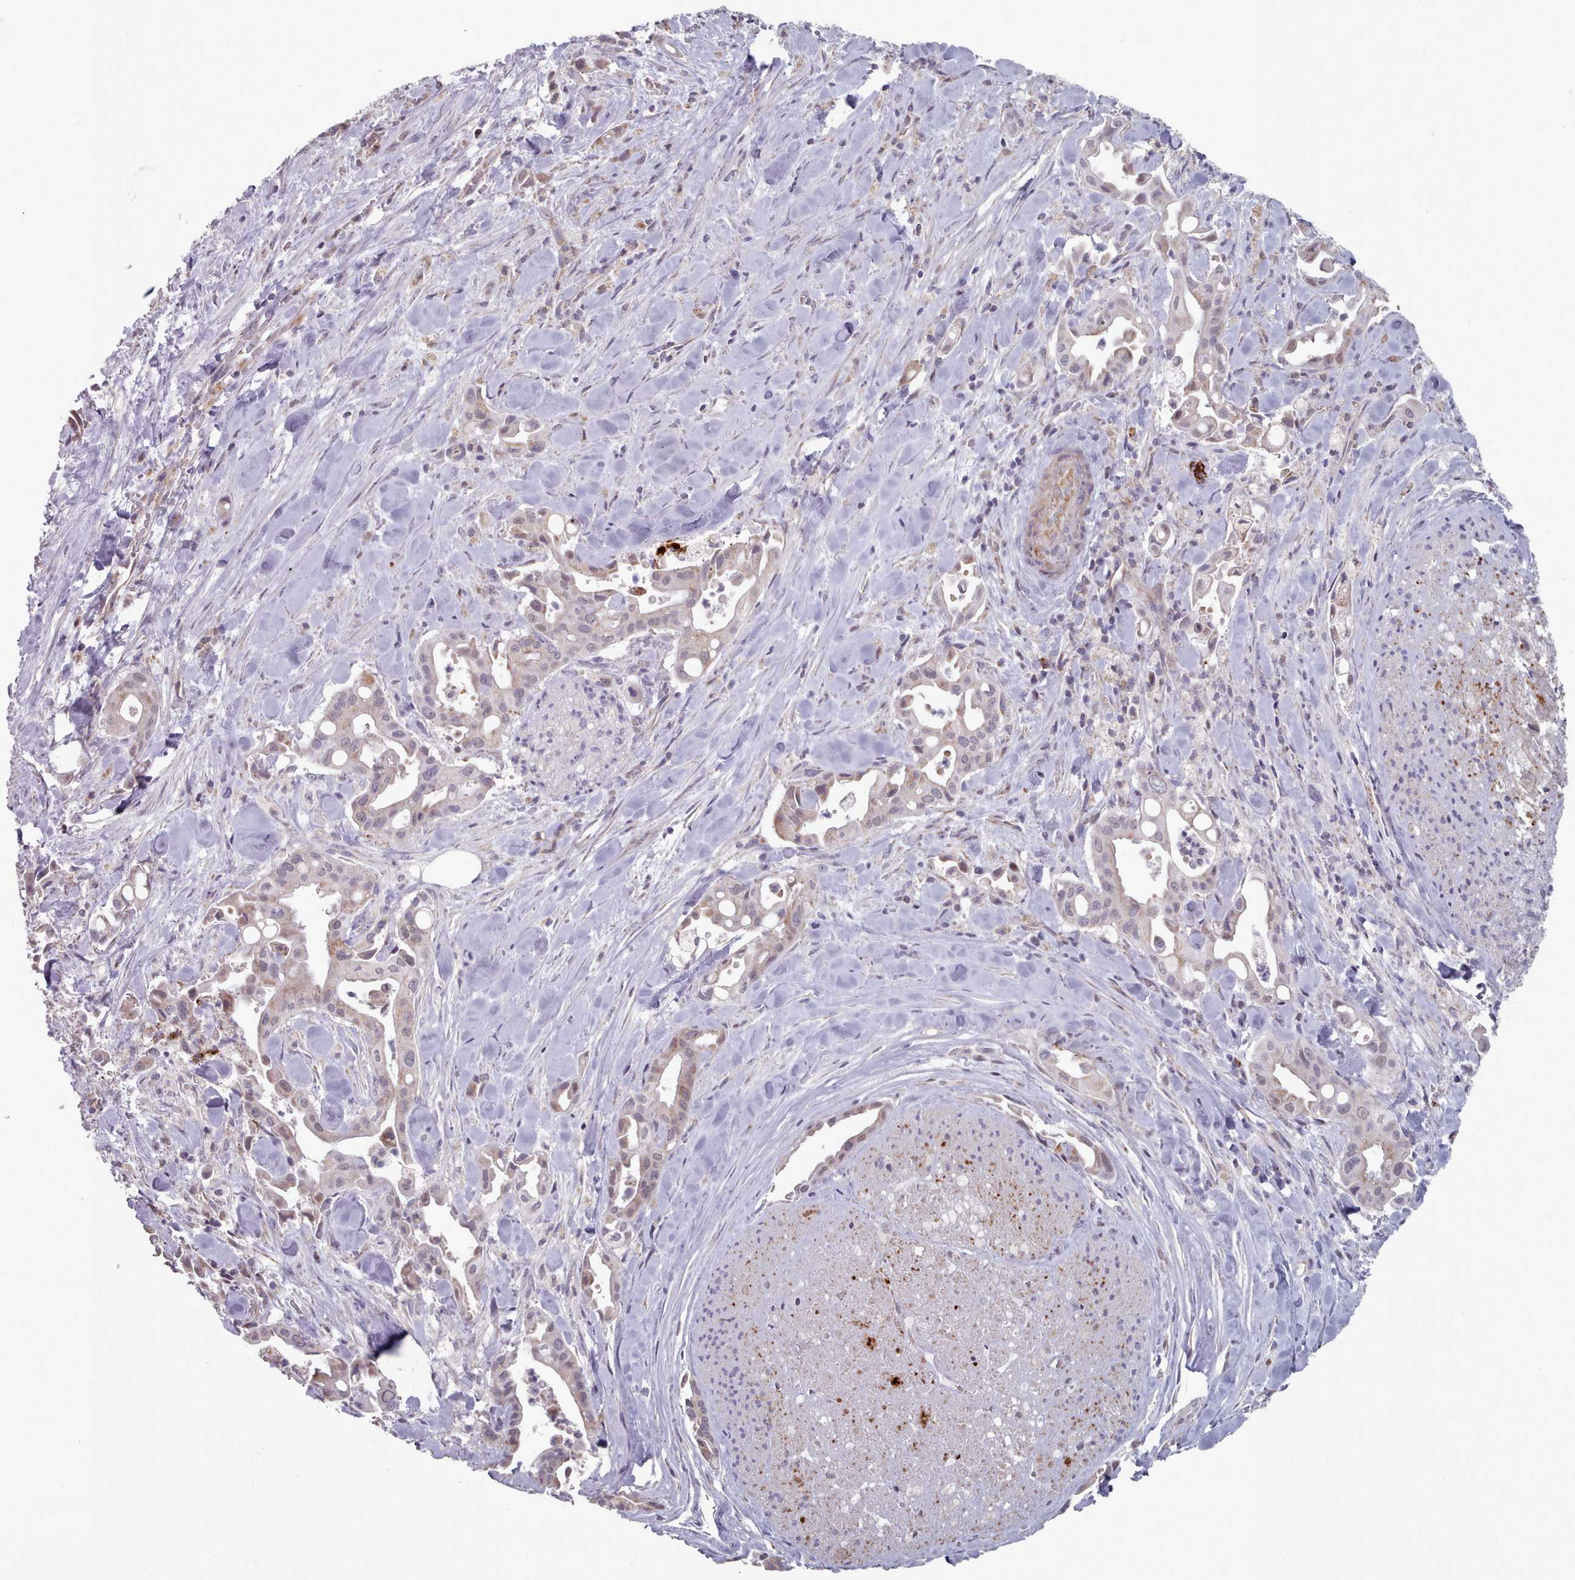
{"staining": {"intensity": "weak", "quantity": "25%-75%", "location": "cytoplasmic/membranous,nuclear"}, "tissue": "liver cancer", "cell_type": "Tumor cells", "image_type": "cancer", "snomed": [{"axis": "morphology", "description": "Cholangiocarcinoma"}, {"axis": "topography", "description": "Liver"}], "caption": "Cholangiocarcinoma (liver) tissue displays weak cytoplasmic/membranous and nuclear positivity in about 25%-75% of tumor cells", "gene": "TRARG1", "patient": {"sex": "female", "age": 68}}